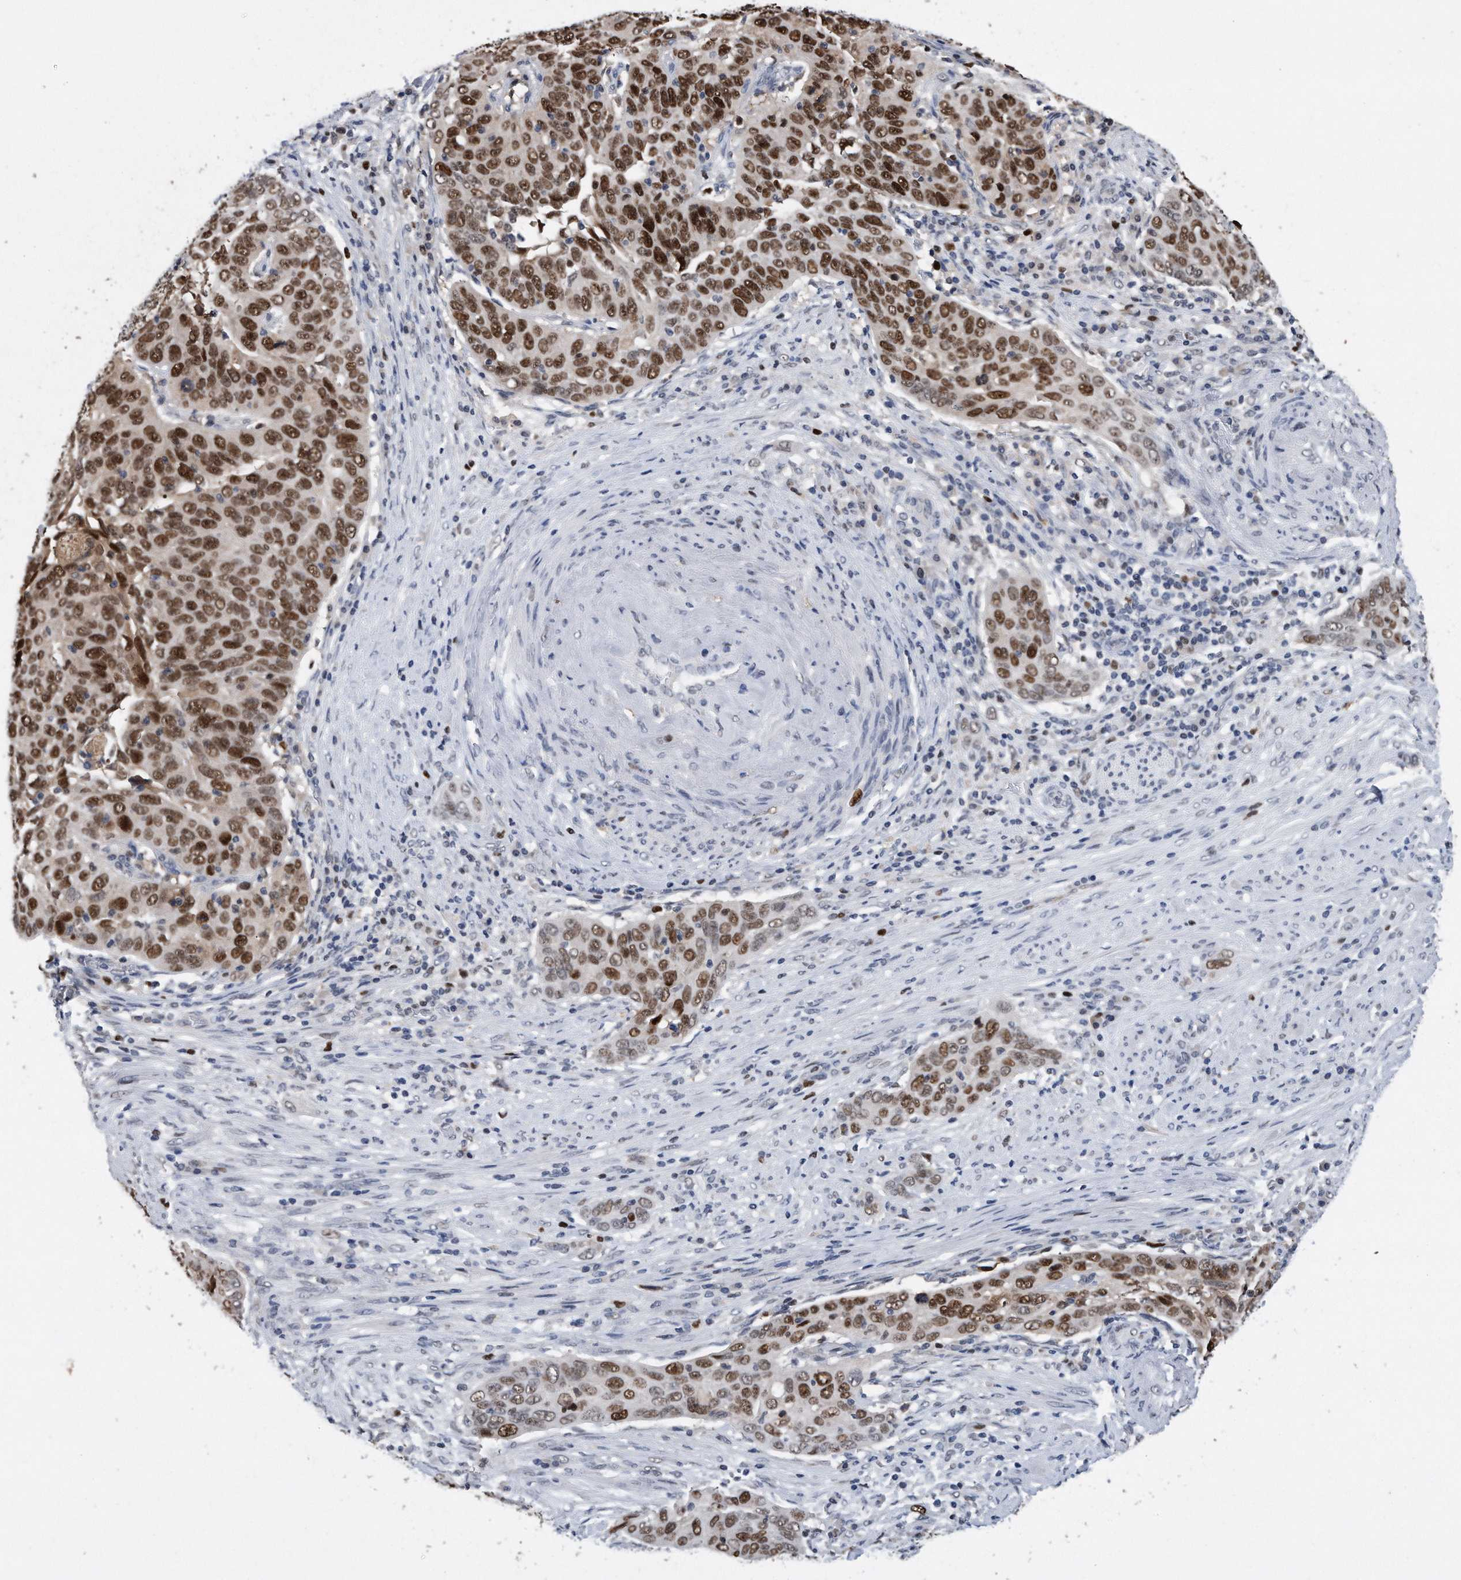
{"staining": {"intensity": "strong", "quantity": ">75%", "location": "nuclear"}, "tissue": "cervical cancer", "cell_type": "Tumor cells", "image_type": "cancer", "snomed": [{"axis": "morphology", "description": "Squamous cell carcinoma, NOS"}, {"axis": "topography", "description": "Cervix"}], "caption": "This is an image of immunohistochemistry (IHC) staining of squamous cell carcinoma (cervical), which shows strong staining in the nuclear of tumor cells.", "gene": "PCNA", "patient": {"sex": "female", "age": 60}}